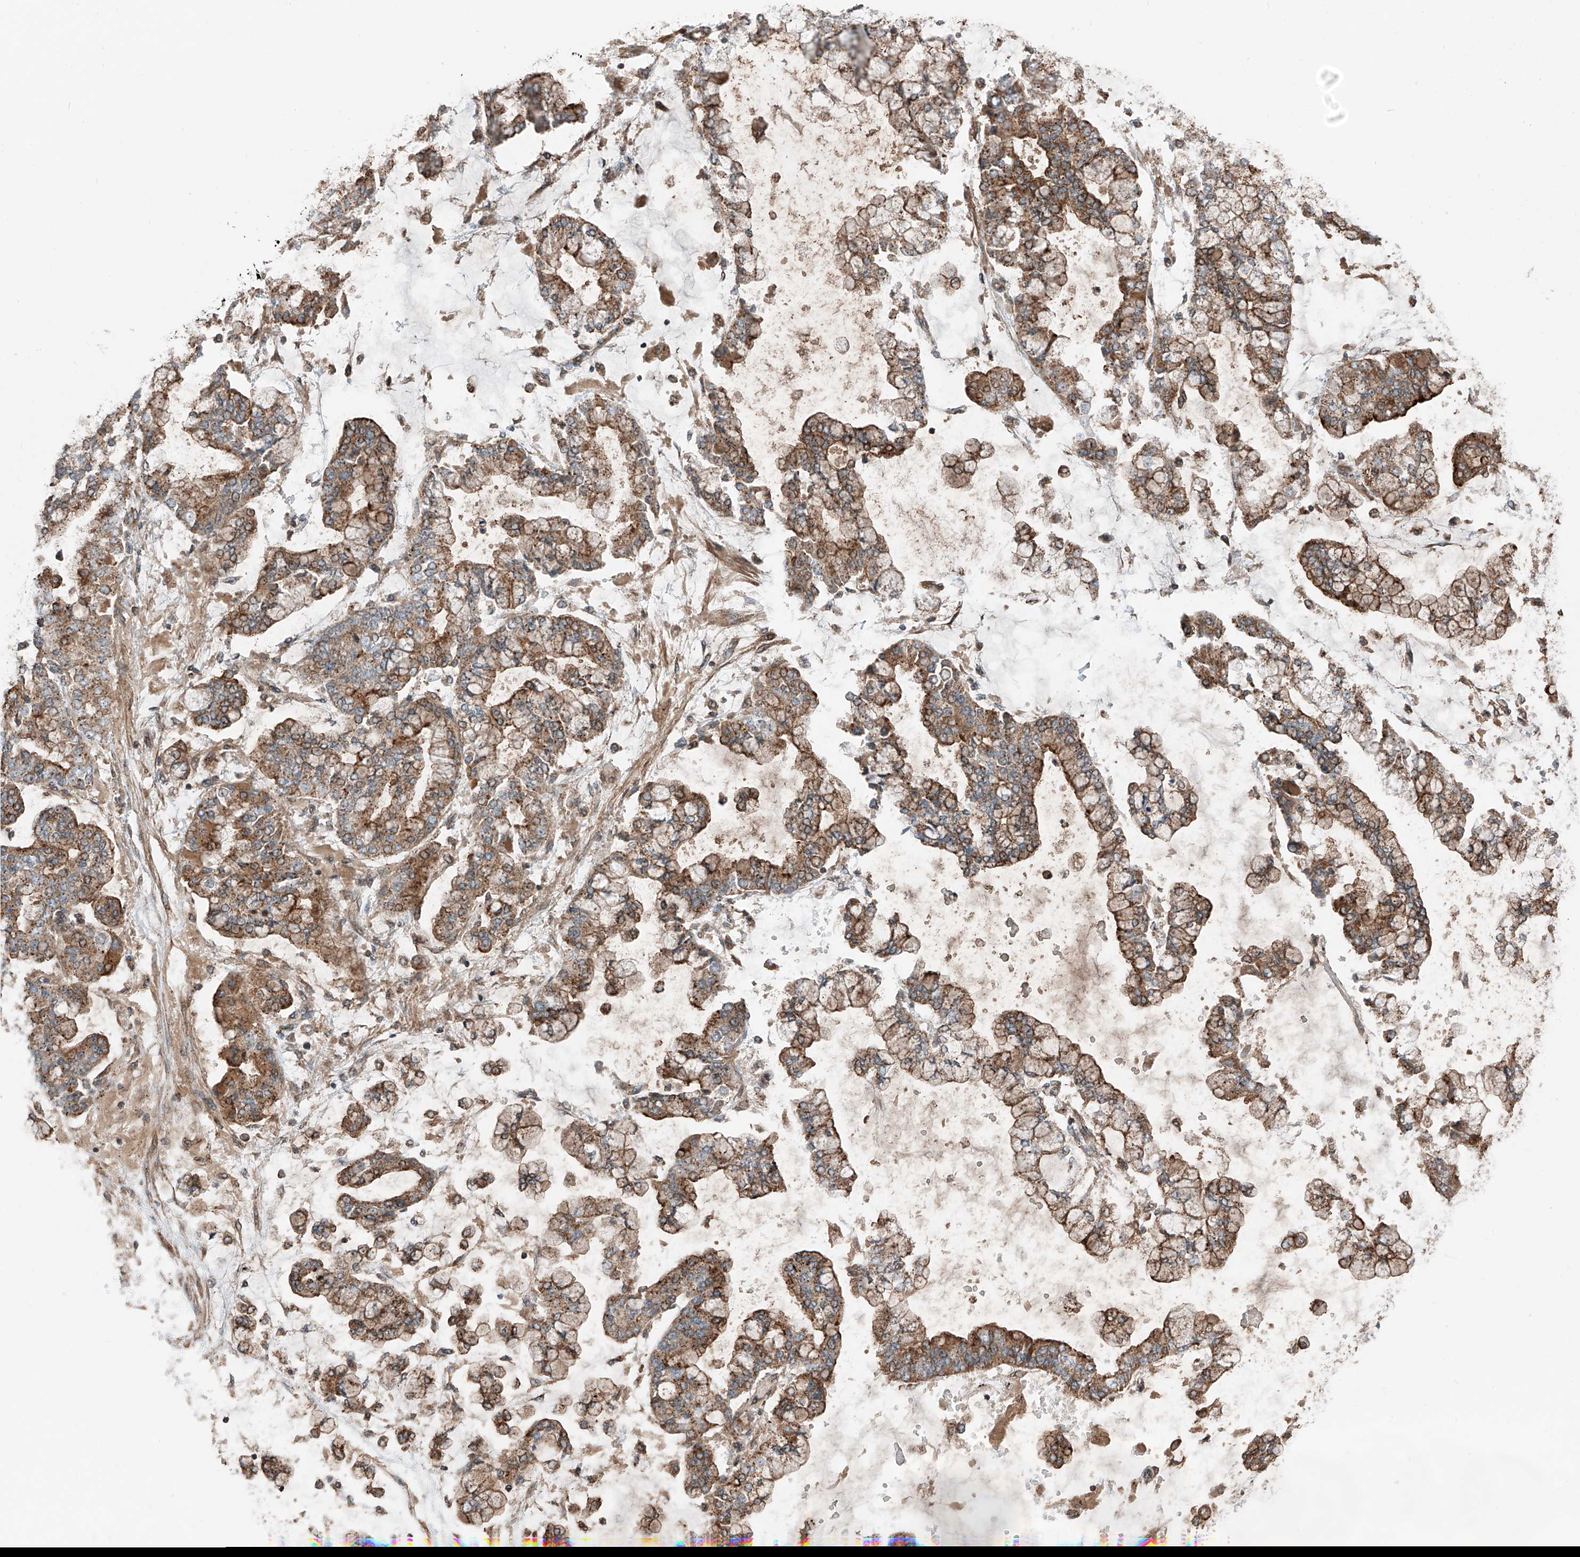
{"staining": {"intensity": "moderate", "quantity": ">75%", "location": "cytoplasmic/membranous"}, "tissue": "stomach cancer", "cell_type": "Tumor cells", "image_type": "cancer", "snomed": [{"axis": "morphology", "description": "Normal tissue, NOS"}, {"axis": "morphology", "description": "Adenocarcinoma, NOS"}, {"axis": "topography", "description": "Stomach, upper"}, {"axis": "topography", "description": "Stomach"}], "caption": "About >75% of tumor cells in adenocarcinoma (stomach) demonstrate moderate cytoplasmic/membranous protein staining as visualized by brown immunohistochemical staining.", "gene": "CEP162", "patient": {"sex": "male", "age": 76}}